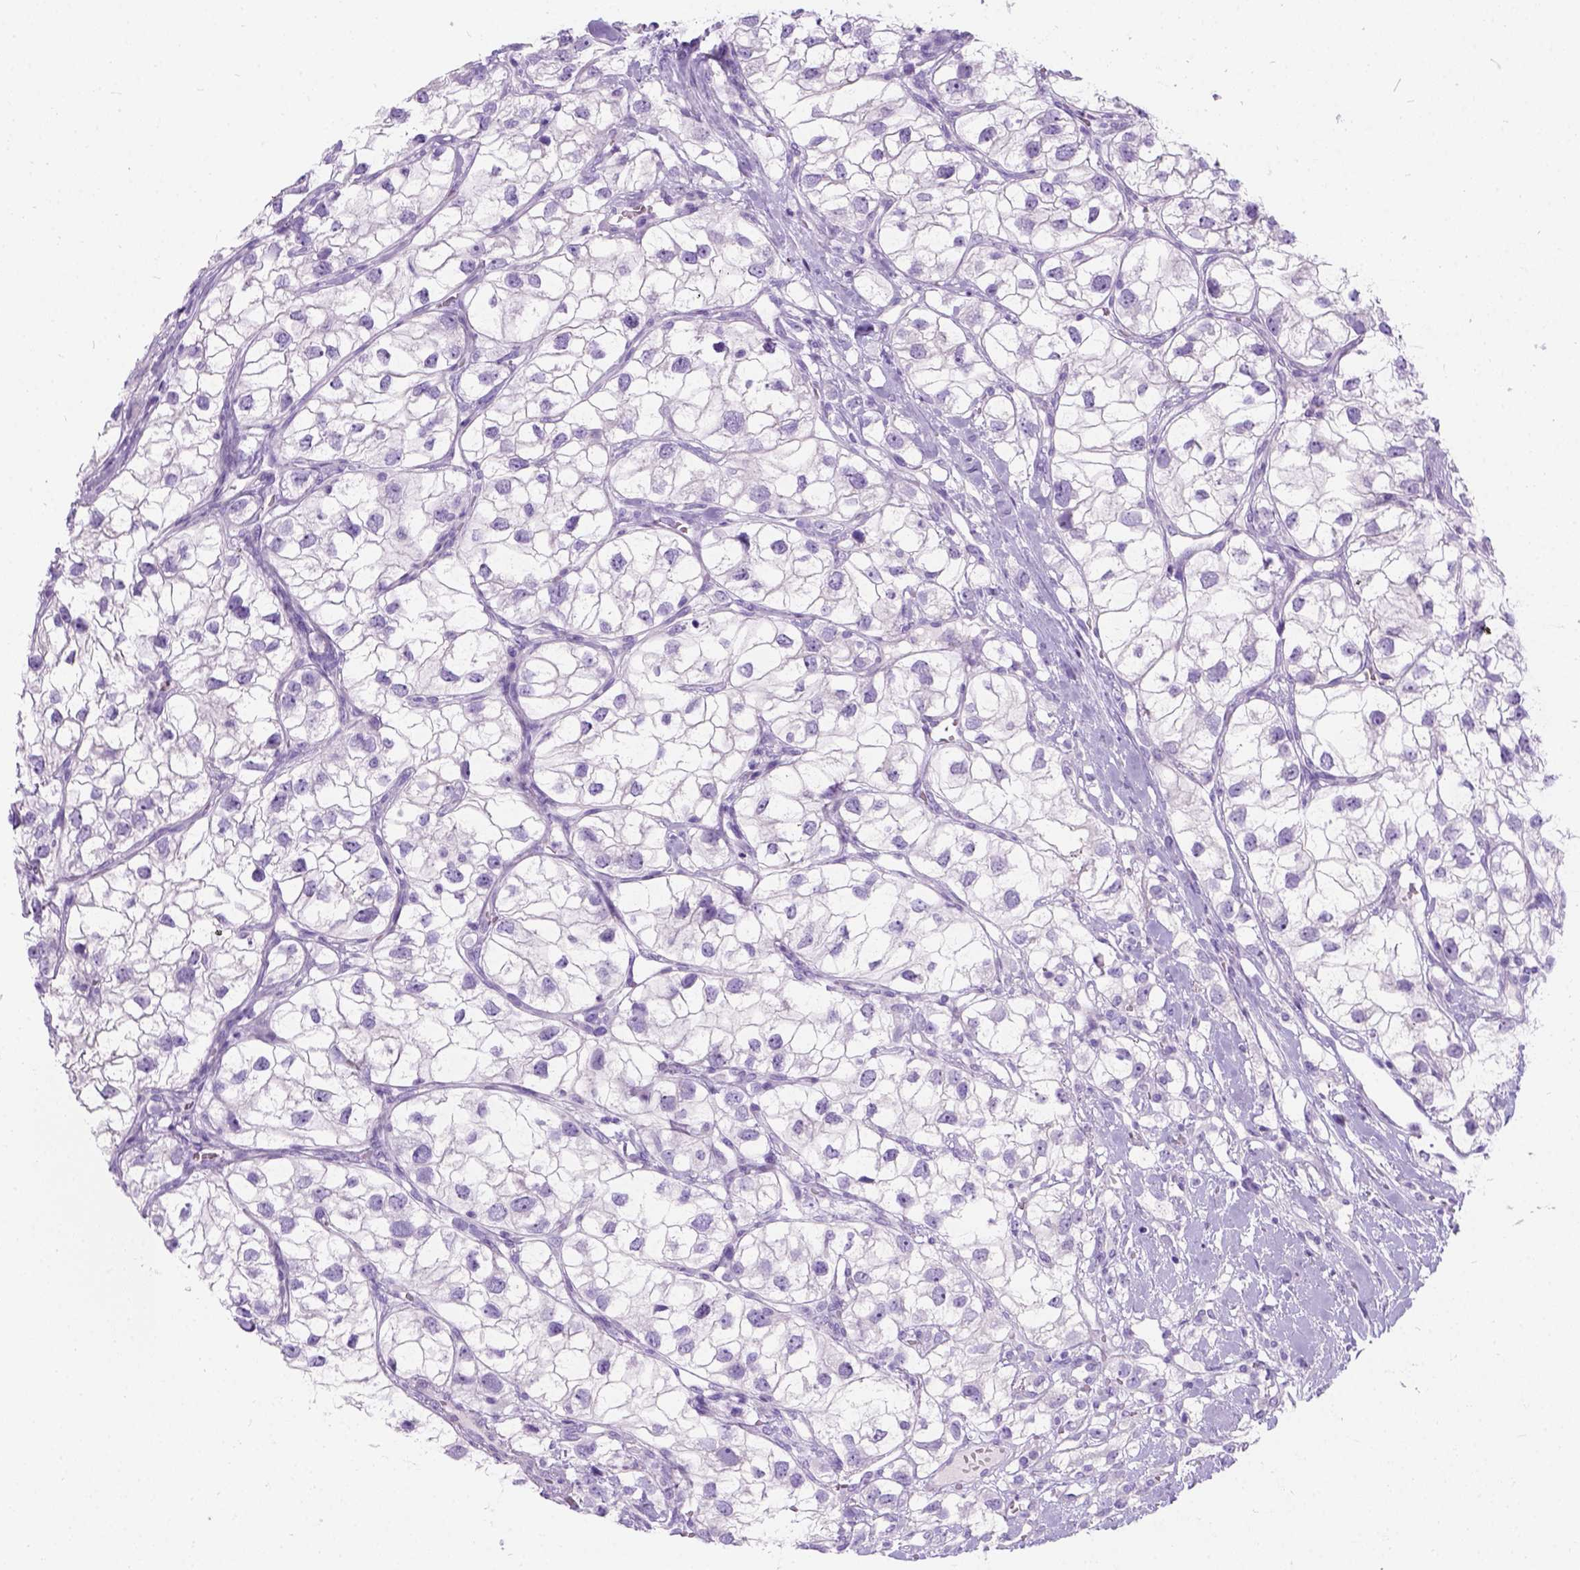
{"staining": {"intensity": "negative", "quantity": "none", "location": "none"}, "tissue": "renal cancer", "cell_type": "Tumor cells", "image_type": "cancer", "snomed": [{"axis": "morphology", "description": "Adenocarcinoma, NOS"}, {"axis": "topography", "description": "Kidney"}], "caption": "Micrograph shows no protein expression in tumor cells of renal cancer (adenocarcinoma) tissue.", "gene": "C7orf57", "patient": {"sex": "male", "age": 59}}